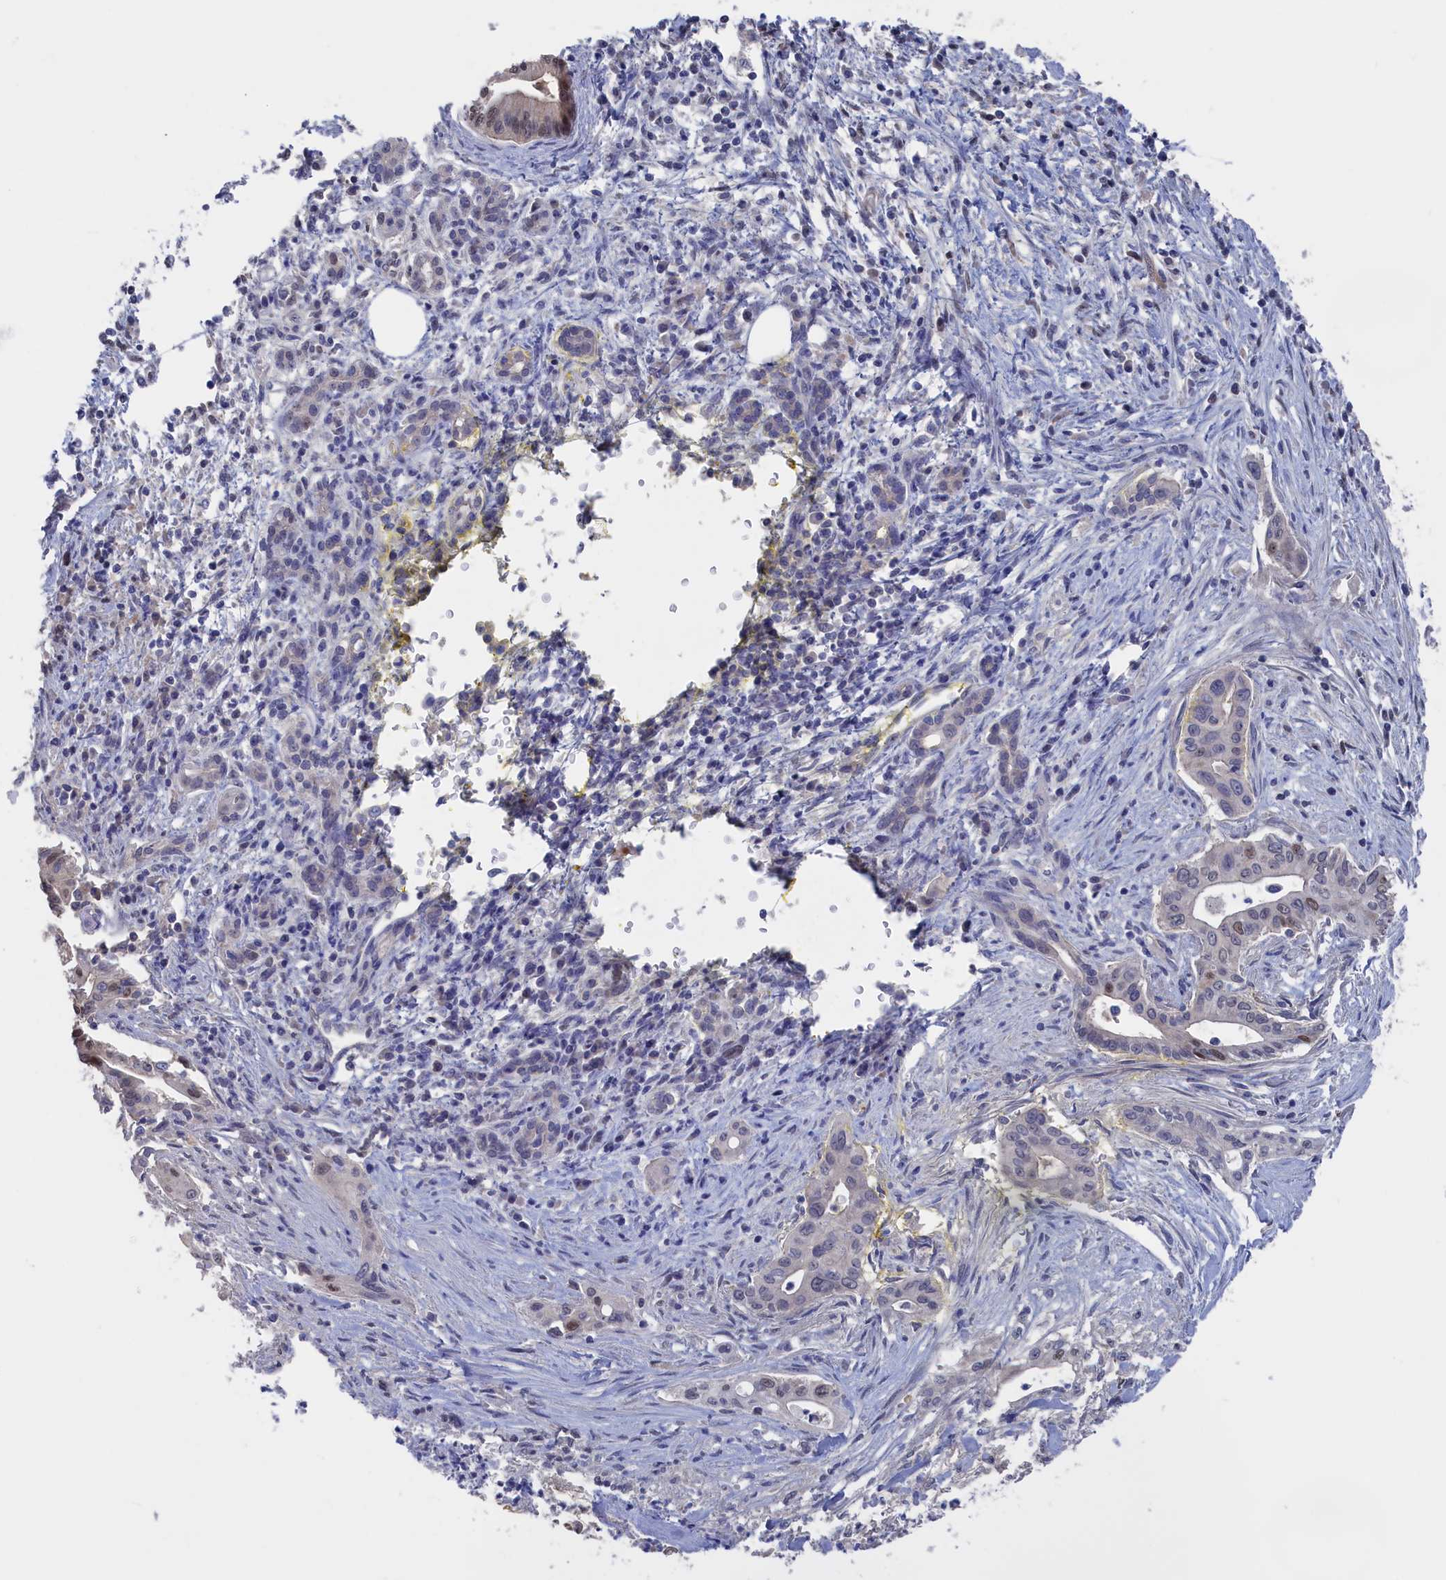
{"staining": {"intensity": "weak", "quantity": "<25%", "location": "cytoplasmic/membranous,nuclear"}, "tissue": "pancreatic cancer", "cell_type": "Tumor cells", "image_type": "cancer", "snomed": [{"axis": "morphology", "description": "Adenocarcinoma, NOS"}, {"axis": "topography", "description": "Pancreas"}], "caption": "There is no significant expression in tumor cells of pancreatic cancer (adenocarcinoma). (DAB (3,3'-diaminobenzidine) immunohistochemistry (IHC) with hematoxylin counter stain).", "gene": "NUTF2", "patient": {"sex": "male", "age": 58}}